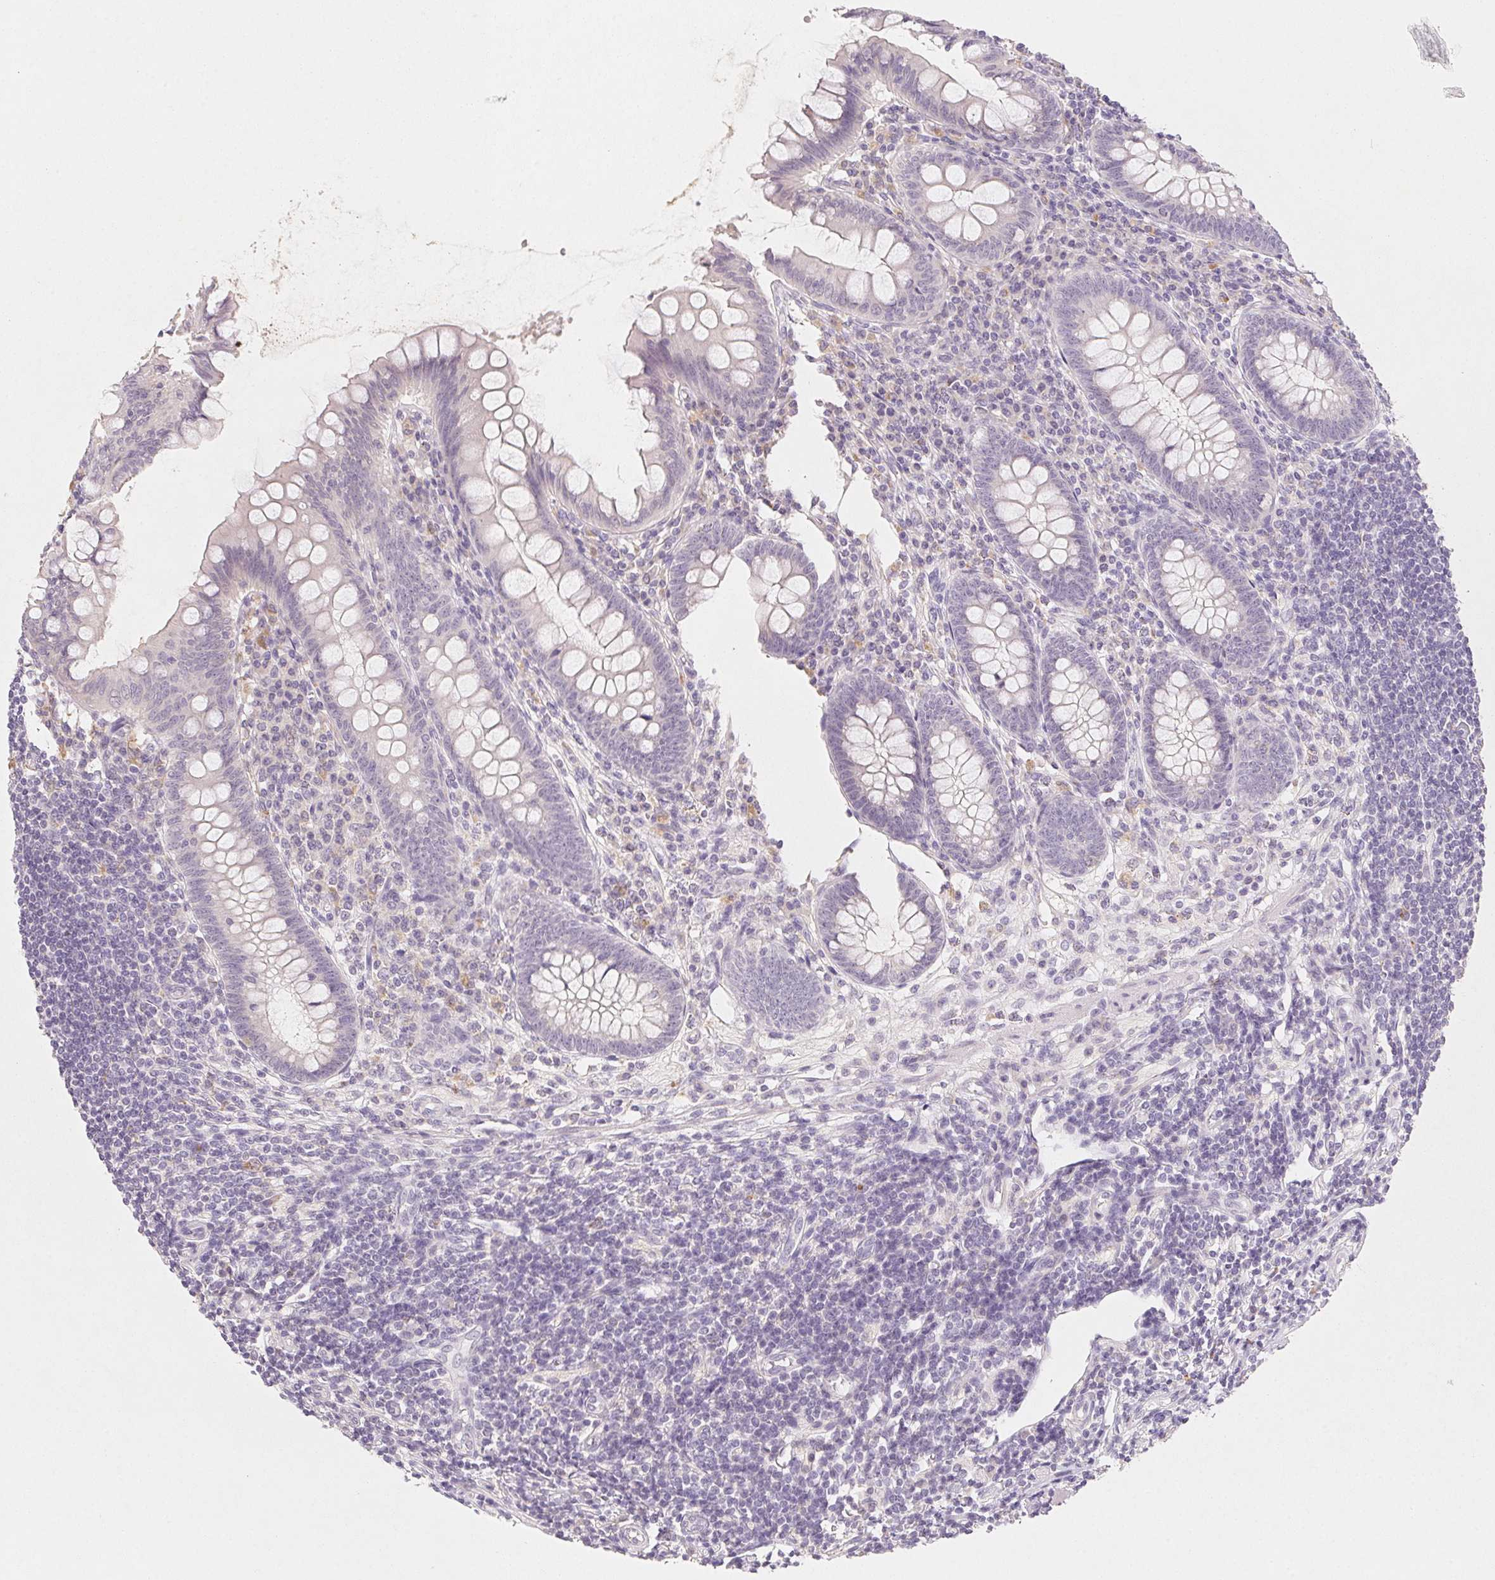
{"staining": {"intensity": "negative", "quantity": "none", "location": "none"}, "tissue": "appendix", "cell_type": "Glandular cells", "image_type": "normal", "snomed": [{"axis": "morphology", "description": "Normal tissue, NOS"}, {"axis": "topography", "description": "Appendix"}], "caption": "IHC of benign appendix exhibits no staining in glandular cells.", "gene": "SLC6A18", "patient": {"sex": "female", "age": 57}}